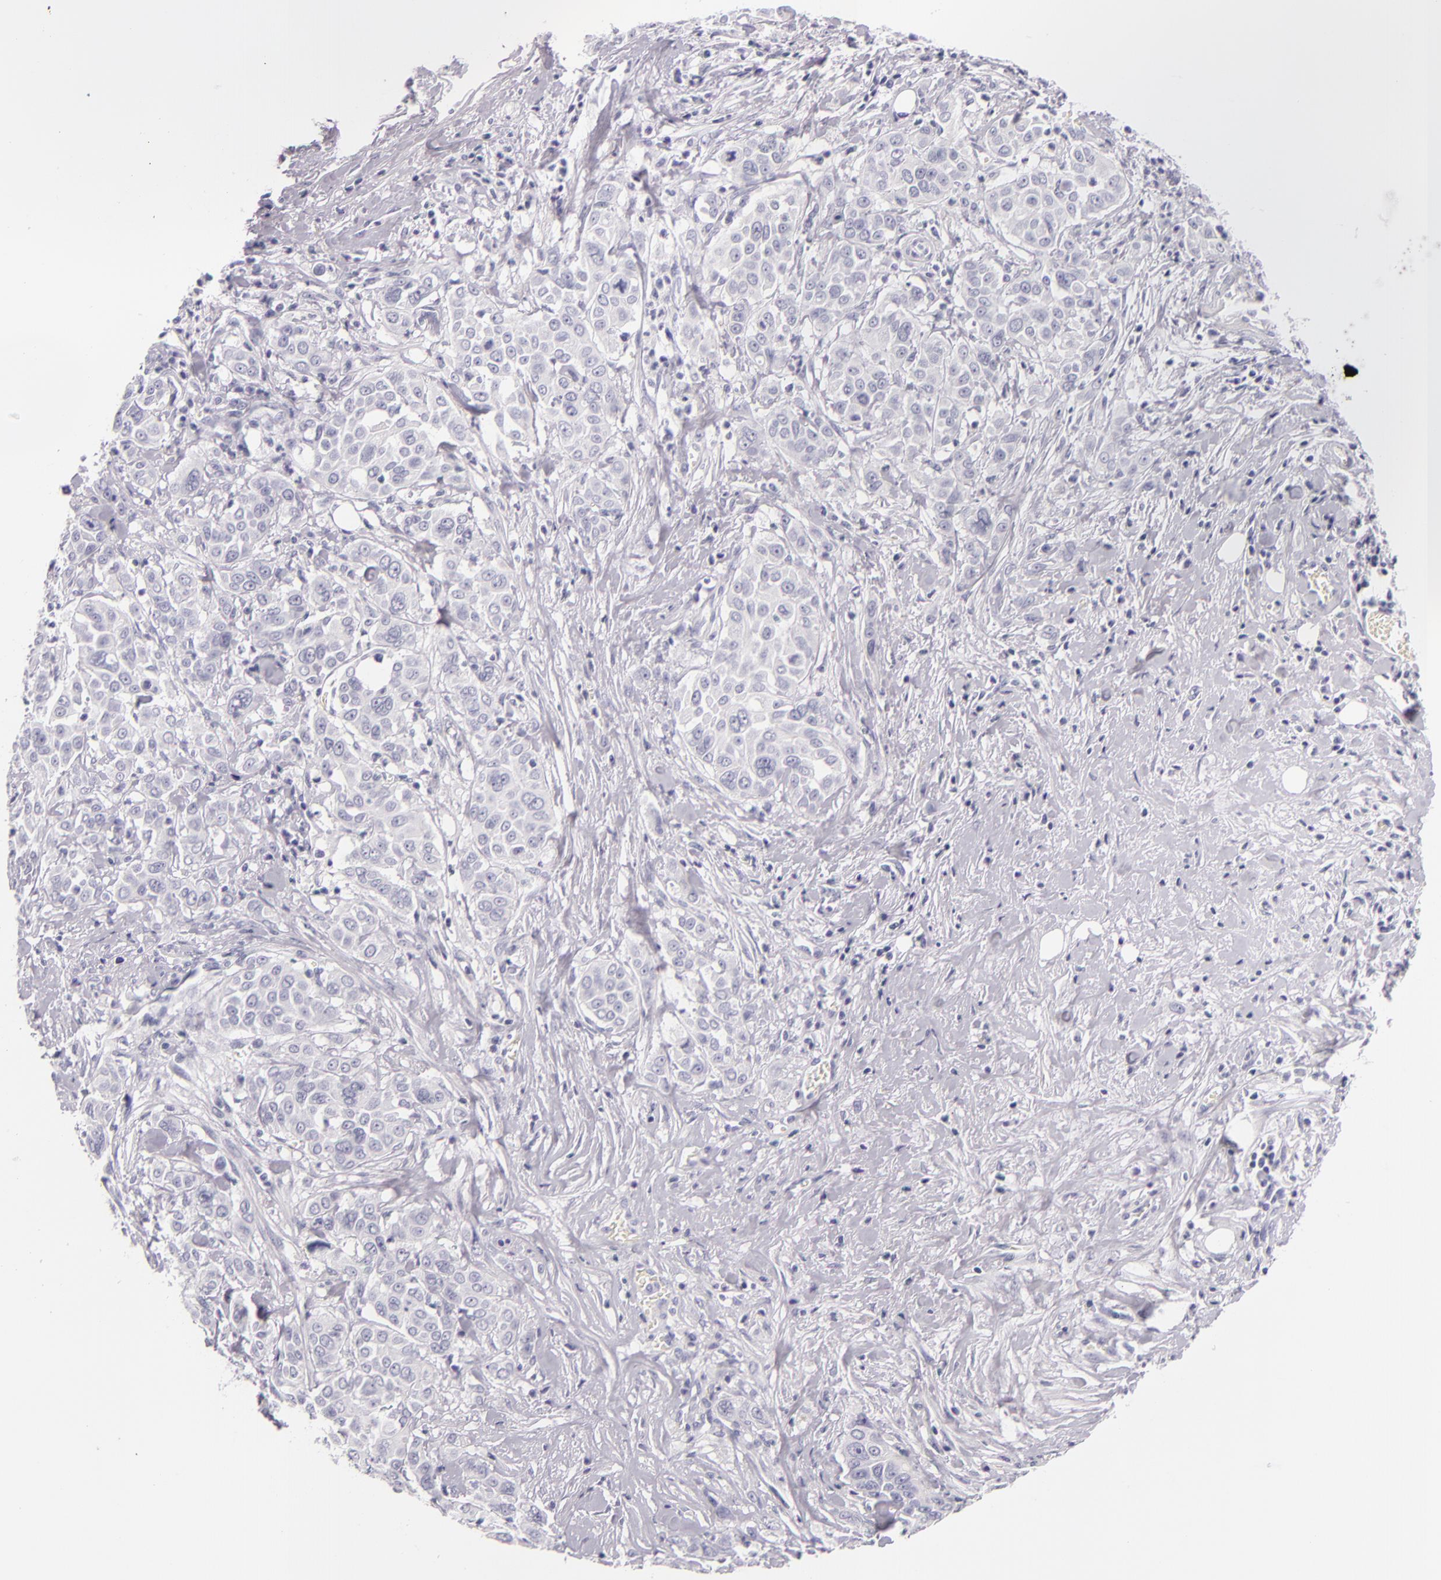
{"staining": {"intensity": "negative", "quantity": "none", "location": "none"}, "tissue": "pancreatic cancer", "cell_type": "Tumor cells", "image_type": "cancer", "snomed": [{"axis": "morphology", "description": "Adenocarcinoma, NOS"}, {"axis": "topography", "description": "Pancreas"}], "caption": "Immunohistochemical staining of adenocarcinoma (pancreatic) demonstrates no significant positivity in tumor cells.", "gene": "INA", "patient": {"sex": "female", "age": 52}}